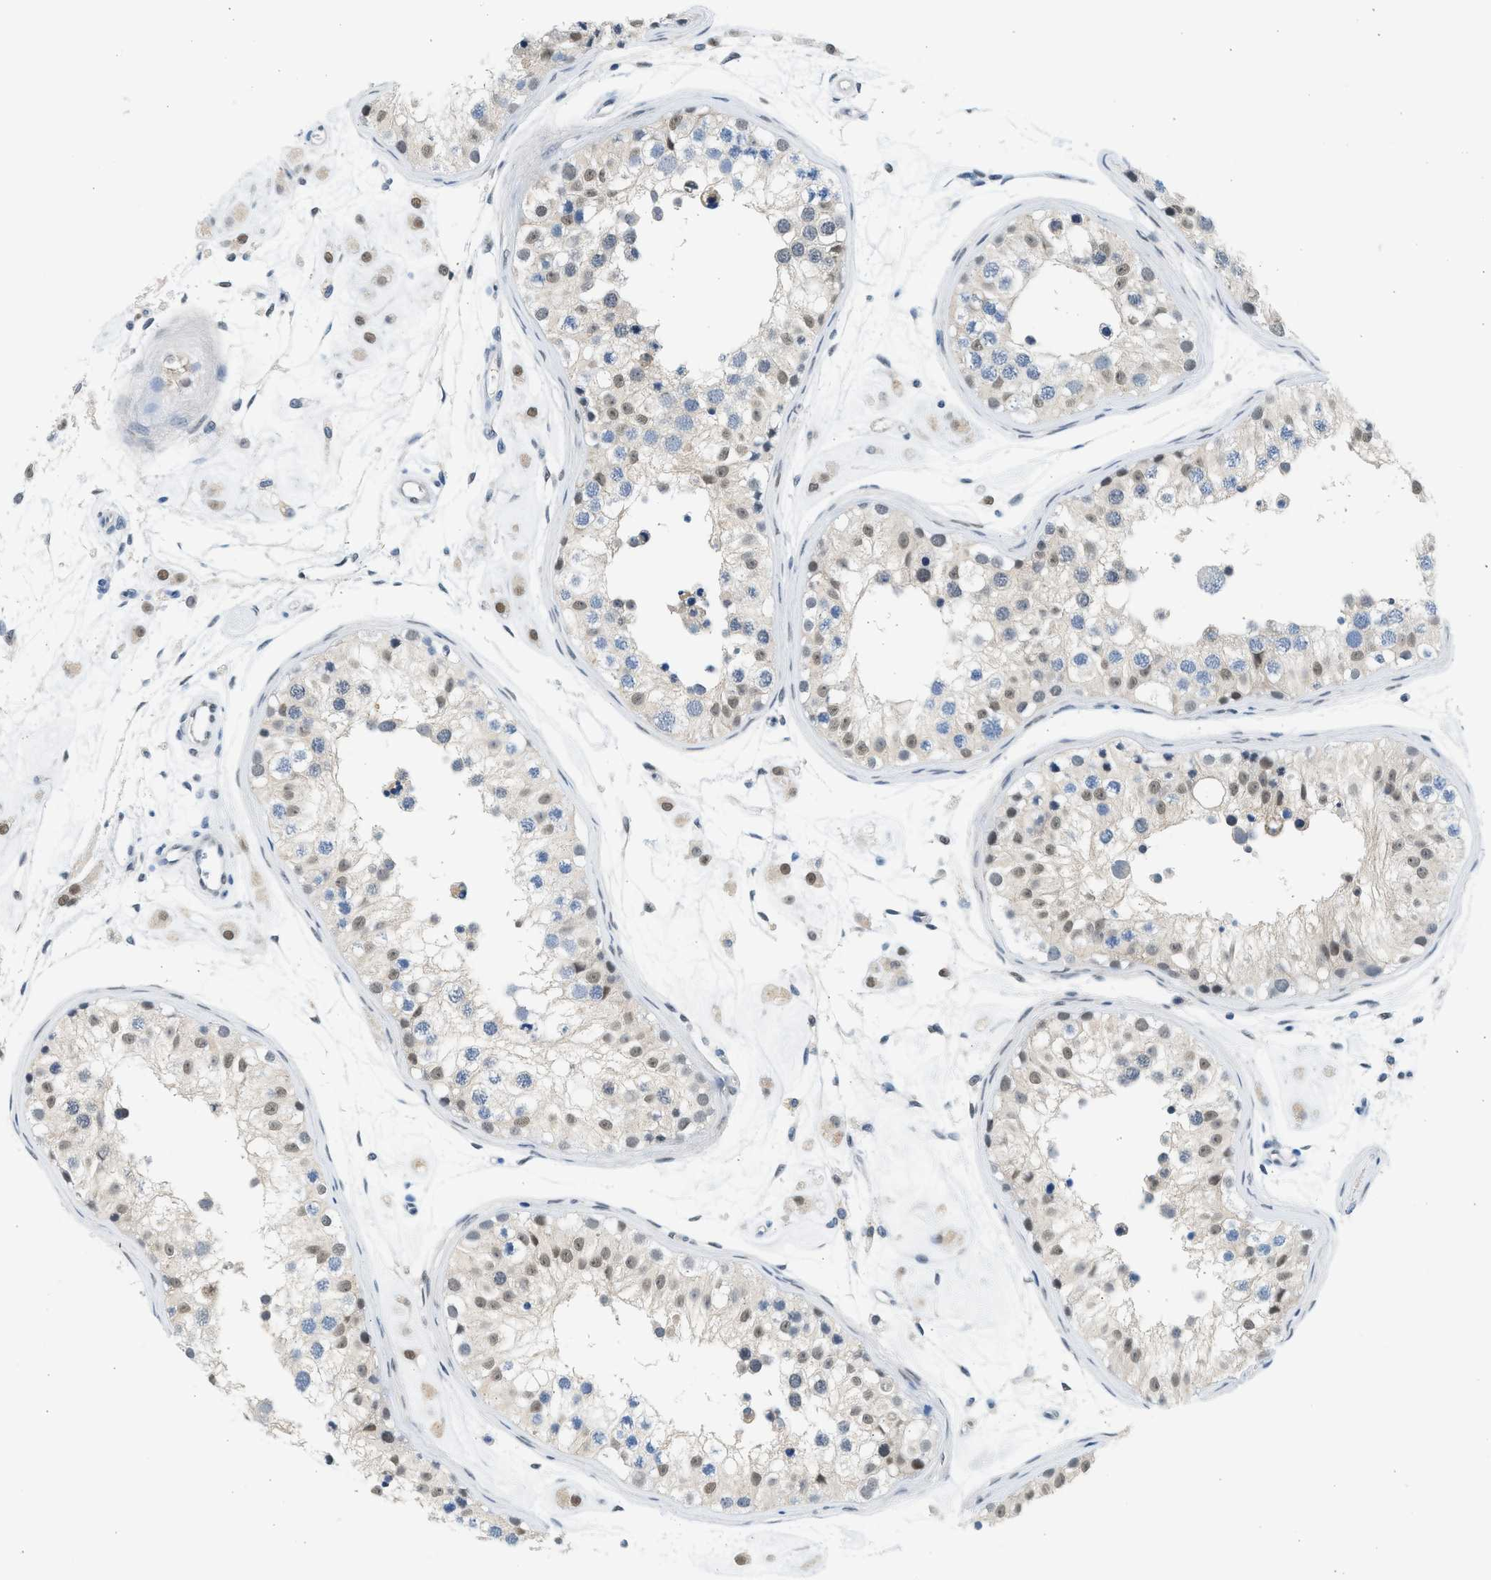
{"staining": {"intensity": "weak", "quantity": "<25%", "location": "nuclear"}, "tissue": "testis", "cell_type": "Cells in seminiferous ducts", "image_type": "normal", "snomed": [{"axis": "morphology", "description": "Normal tissue, NOS"}, {"axis": "morphology", "description": "Adenocarcinoma, metastatic, NOS"}, {"axis": "topography", "description": "Testis"}], "caption": "Immunohistochemical staining of benign human testis demonstrates no significant staining in cells in seminiferous ducts.", "gene": "HIPK1", "patient": {"sex": "male", "age": 26}}